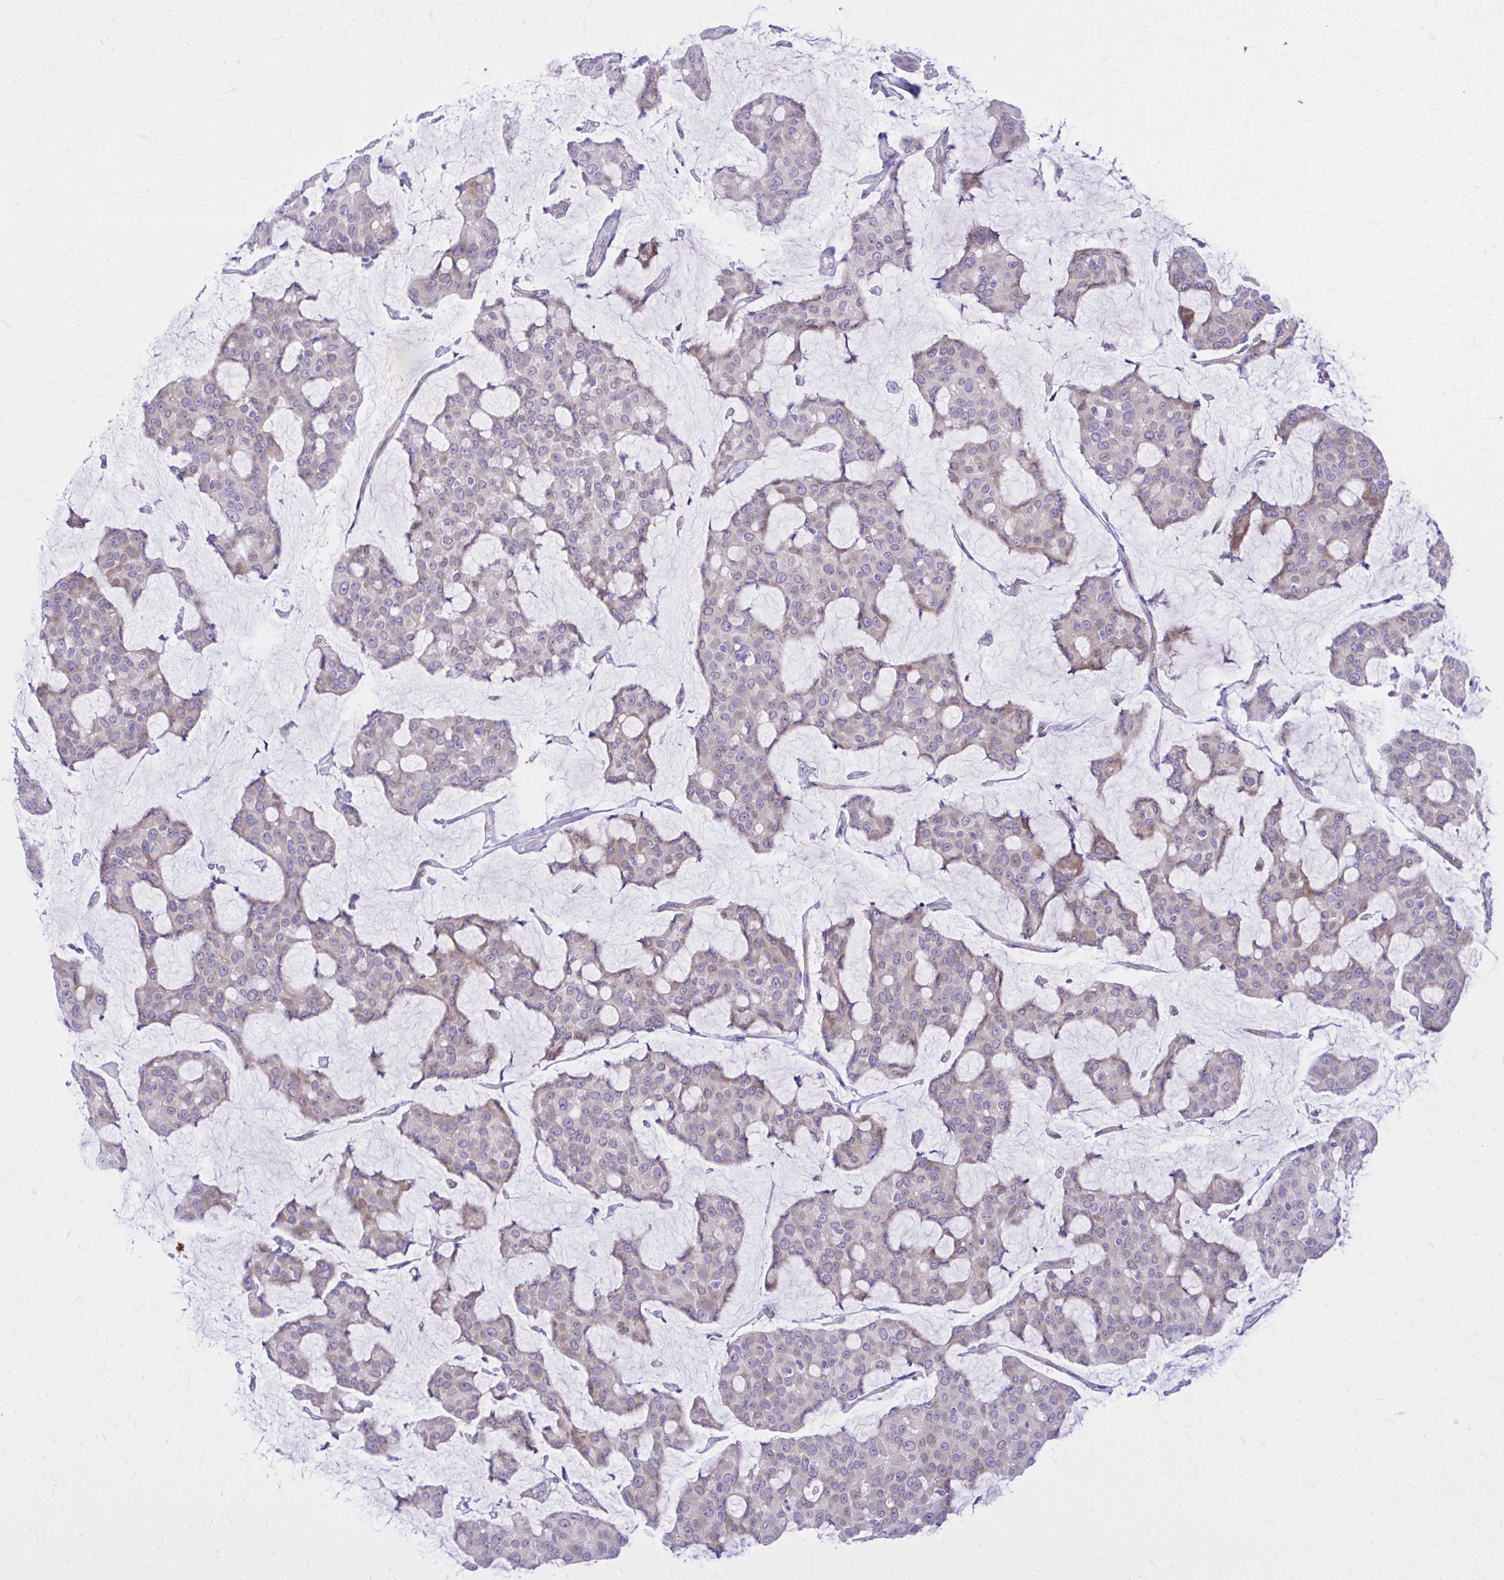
{"staining": {"intensity": "negative", "quantity": "none", "location": "none"}, "tissue": "breast cancer", "cell_type": "Tumor cells", "image_type": "cancer", "snomed": [{"axis": "morphology", "description": "Duct carcinoma"}, {"axis": "topography", "description": "Breast"}], "caption": "Human breast cancer (intraductal carcinoma) stained for a protein using immunohistochemistry (IHC) demonstrates no staining in tumor cells.", "gene": "ADAMTSL1", "patient": {"sex": "female", "age": 91}}